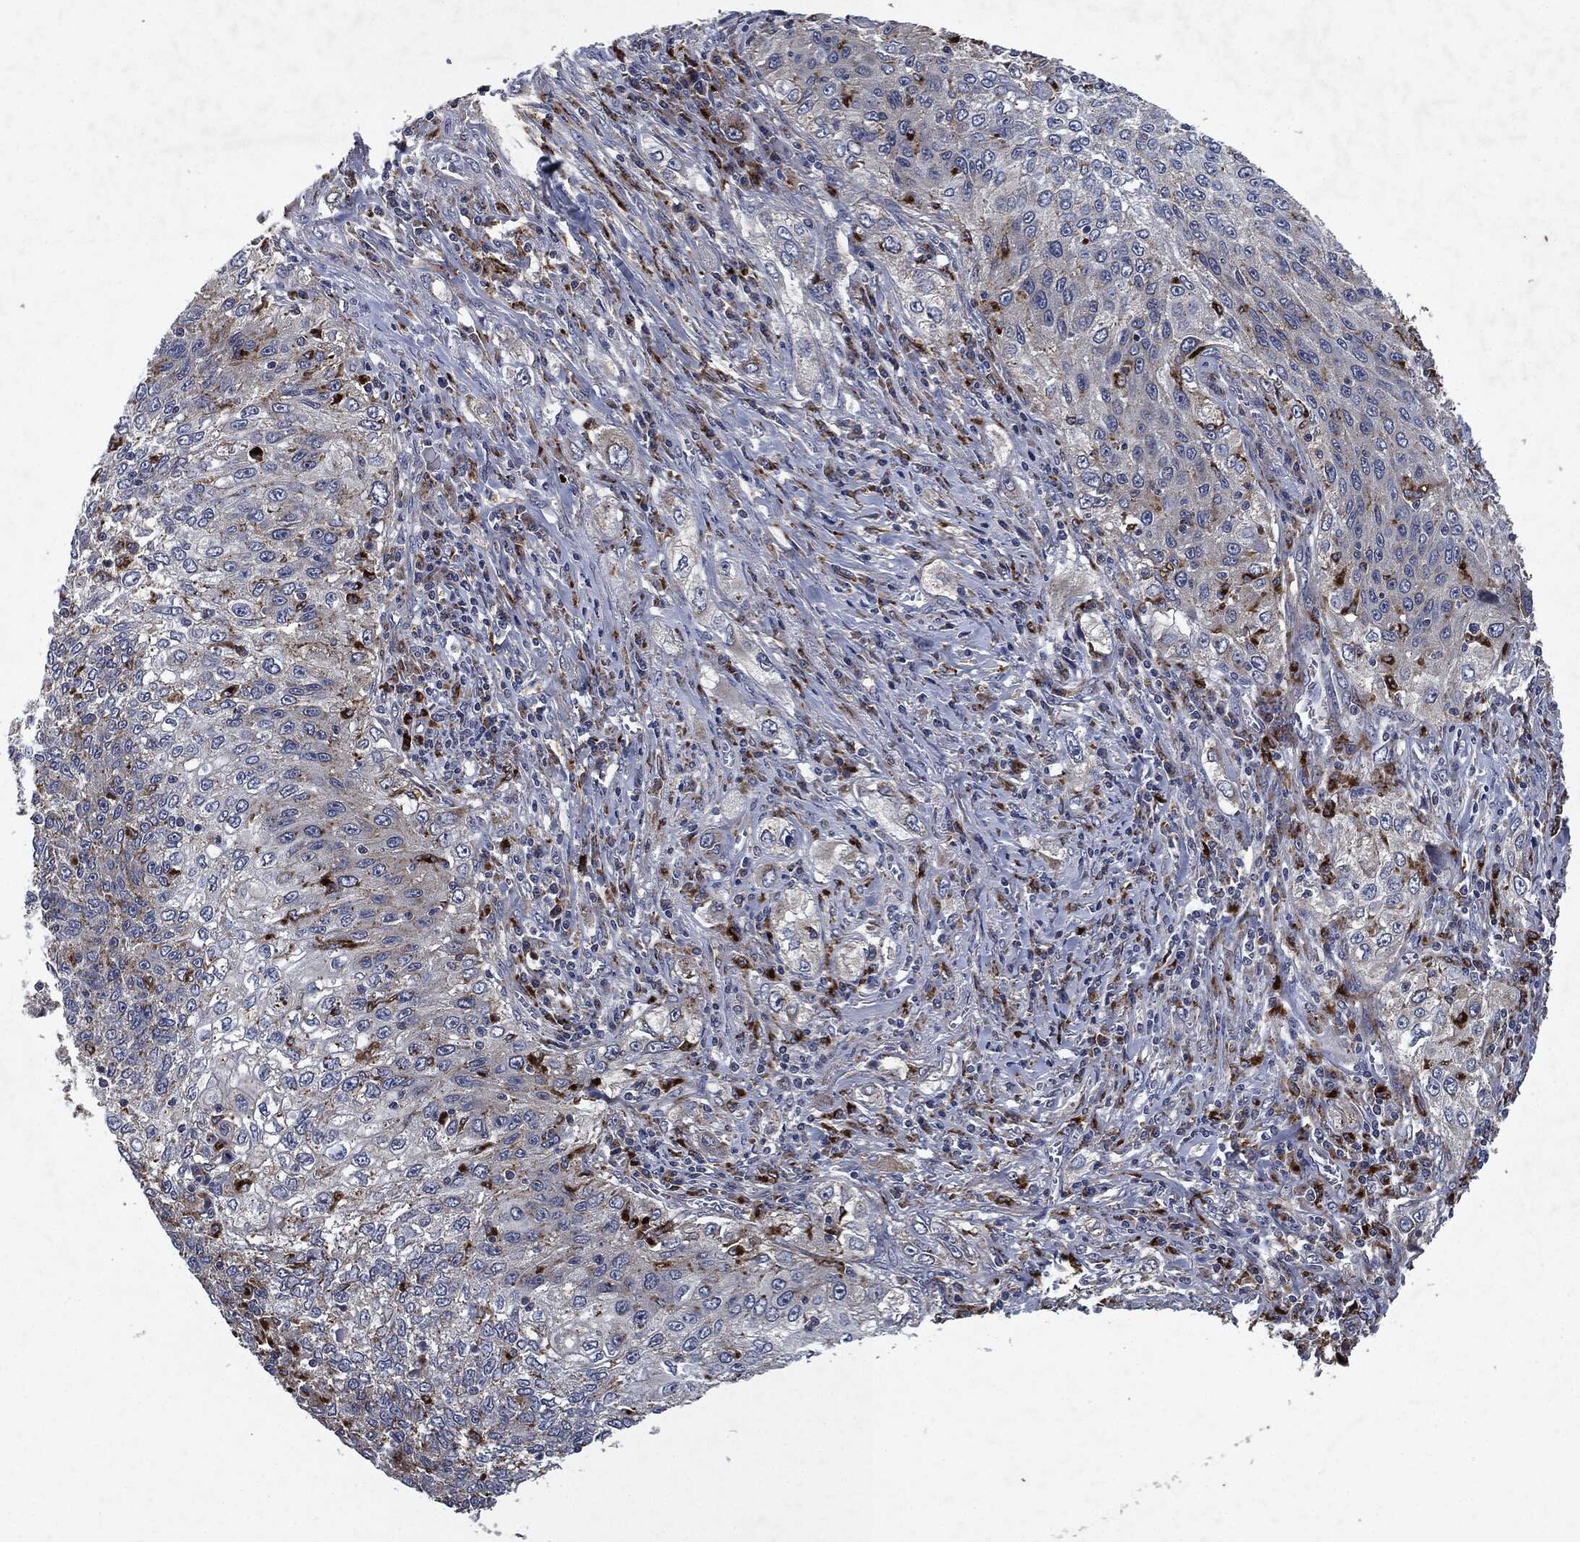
{"staining": {"intensity": "weak", "quantity": "<25%", "location": "cytoplasmic/membranous"}, "tissue": "lung cancer", "cell_type": "Tumor cells", "image_type": "cancer", "snomed": [{"axis": "morphology", "description": "Squamous cell carcinoma, NOS"}, {"axis": "topography", "description": "Lung"}], "caption": "High power microscopy histopathology image of an IHC image of squamous cell carcinoma (lung), revealing no significant staining in tumor cells.", "gene": "SLC31A2", "patient": {"sex": "female", "age": 69}}